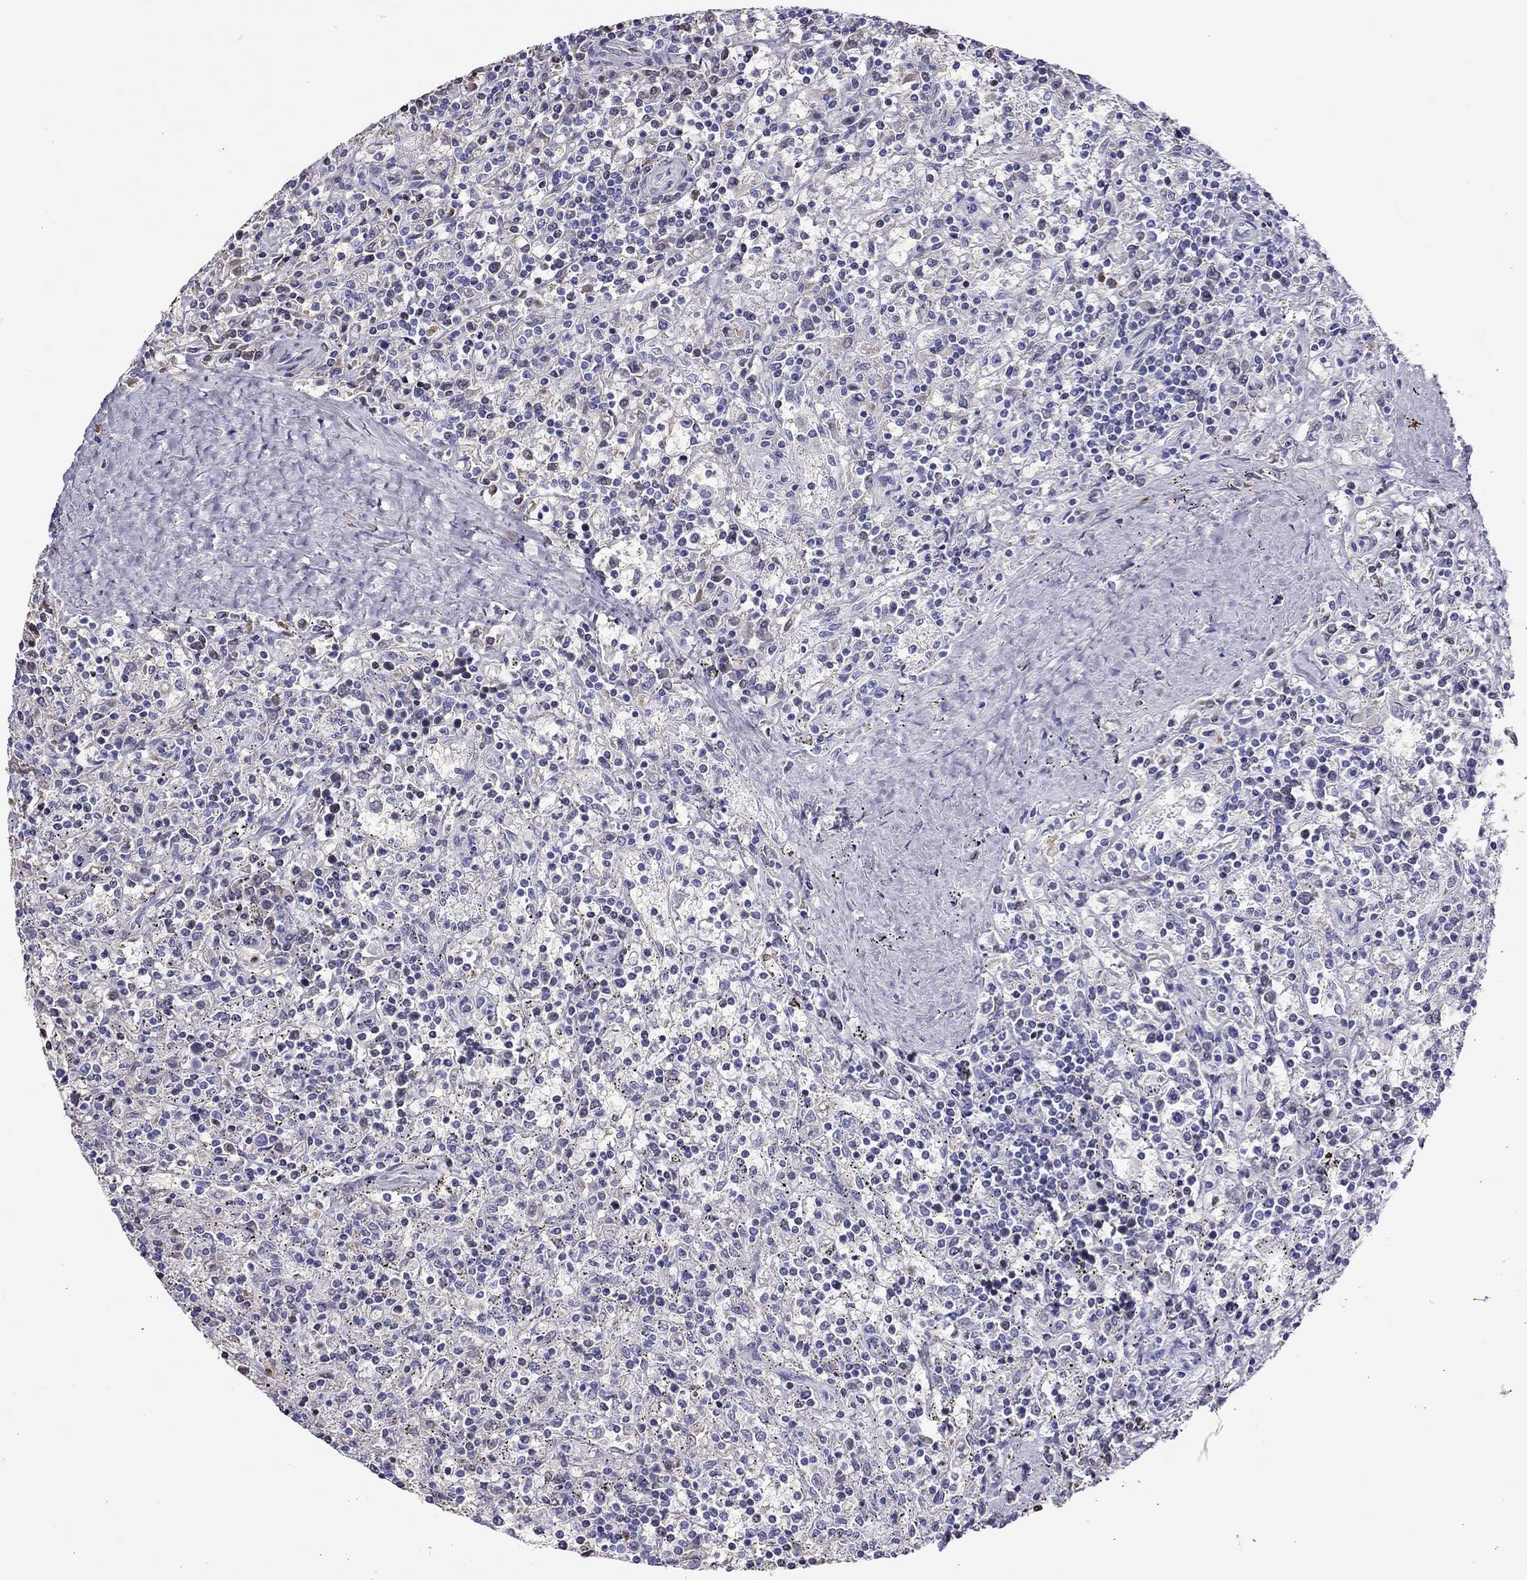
{"staining": {"intensity": "negative", "quantity": "none", "location": "none"}, "tissue": "lymphoma", "cell_type": "Tumor cells", "image_type": "cancer", "snomed": [{"axis": "morphology", "description": "Malignant lymphoma, non-Hodgkin's type, Low grade"}, {"axis": "topography", "description": "Spleen"}], "caption": "IHC histopathology image of human lymphoma stained for a protein (brown), which shows no expression in tumor cells.", "gene": "PTPRN", "patient": {"sex": "male", "age": 62}}